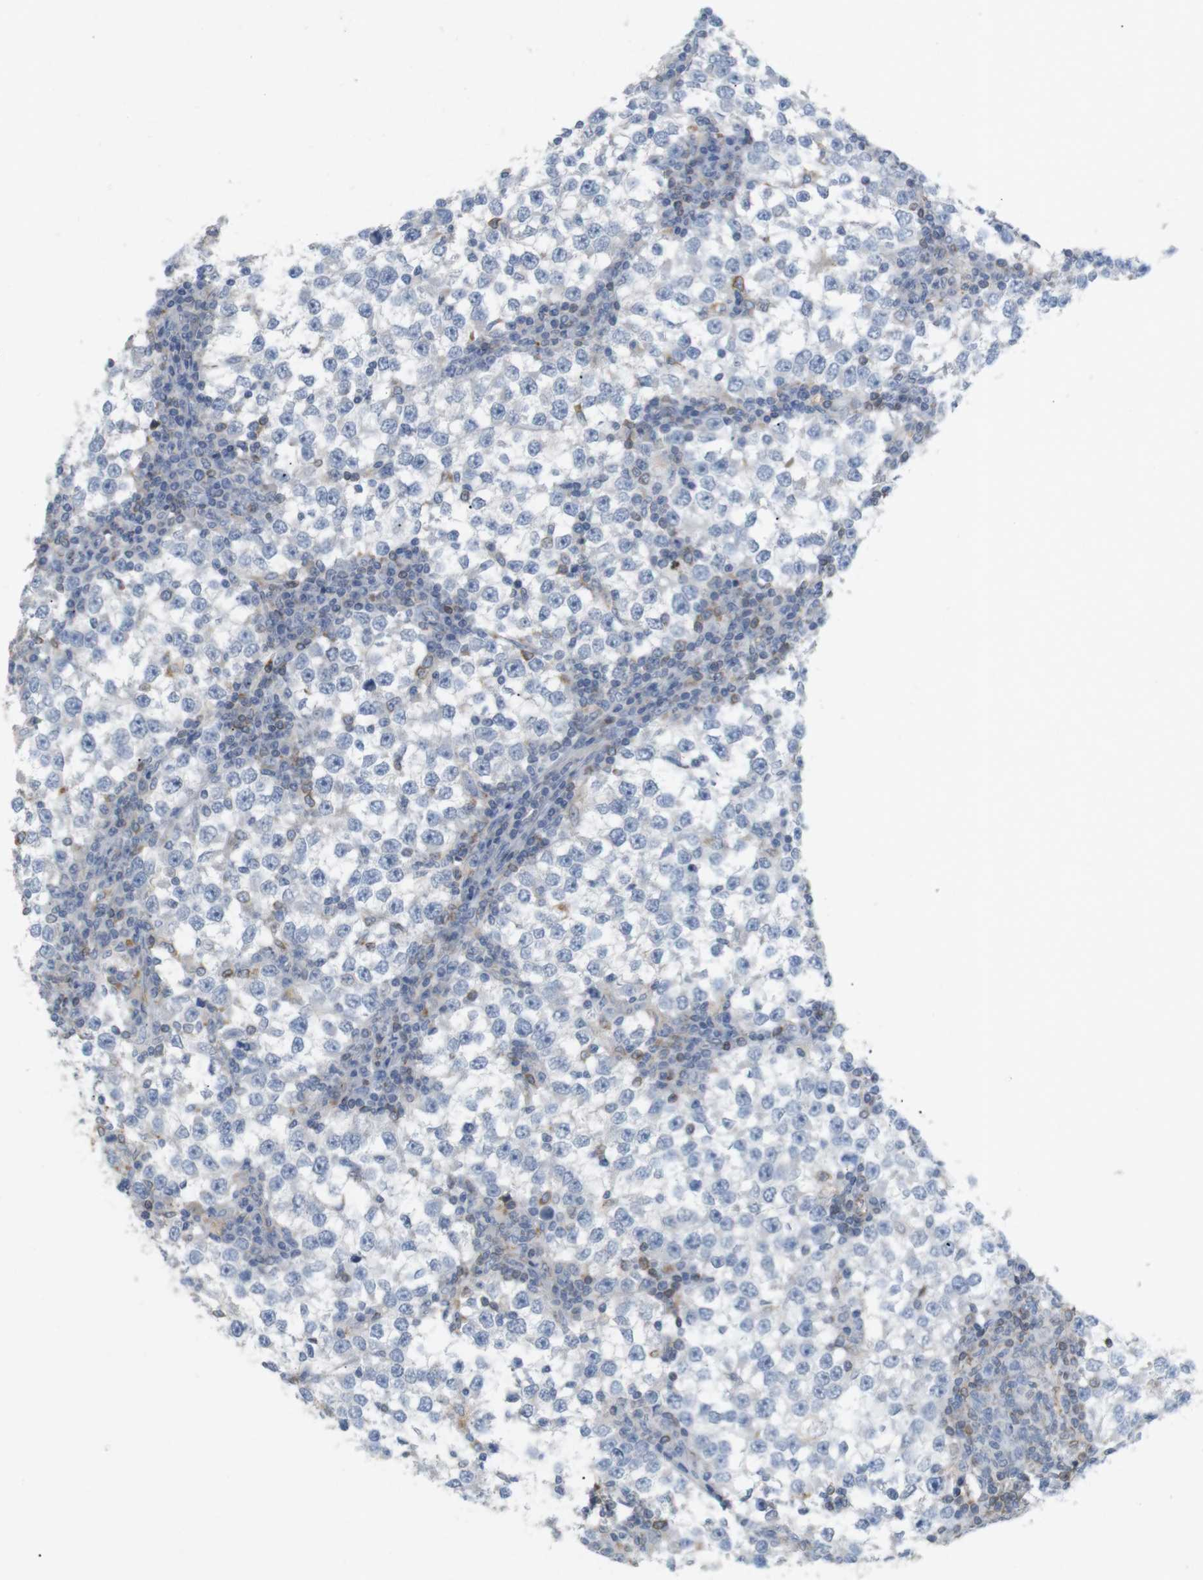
{"staining": {"intensity": "negative", "quantity": "none", "location": "none"}, "tissue": "testis cancer", "cell_type": "Tumor cells", "image_type": "cancer", "snomed": [{"axis": "morphology", "description": "Seminoma, NOS"}, {"axis": "topography", "description": "Testis"}], "caption": "DAB immunohistochemical staining of seminoma (testis) reveals no significant expression in tumor cells.", "gene": "ITPR1", "patient": {"sex": "male", "age": 65}}